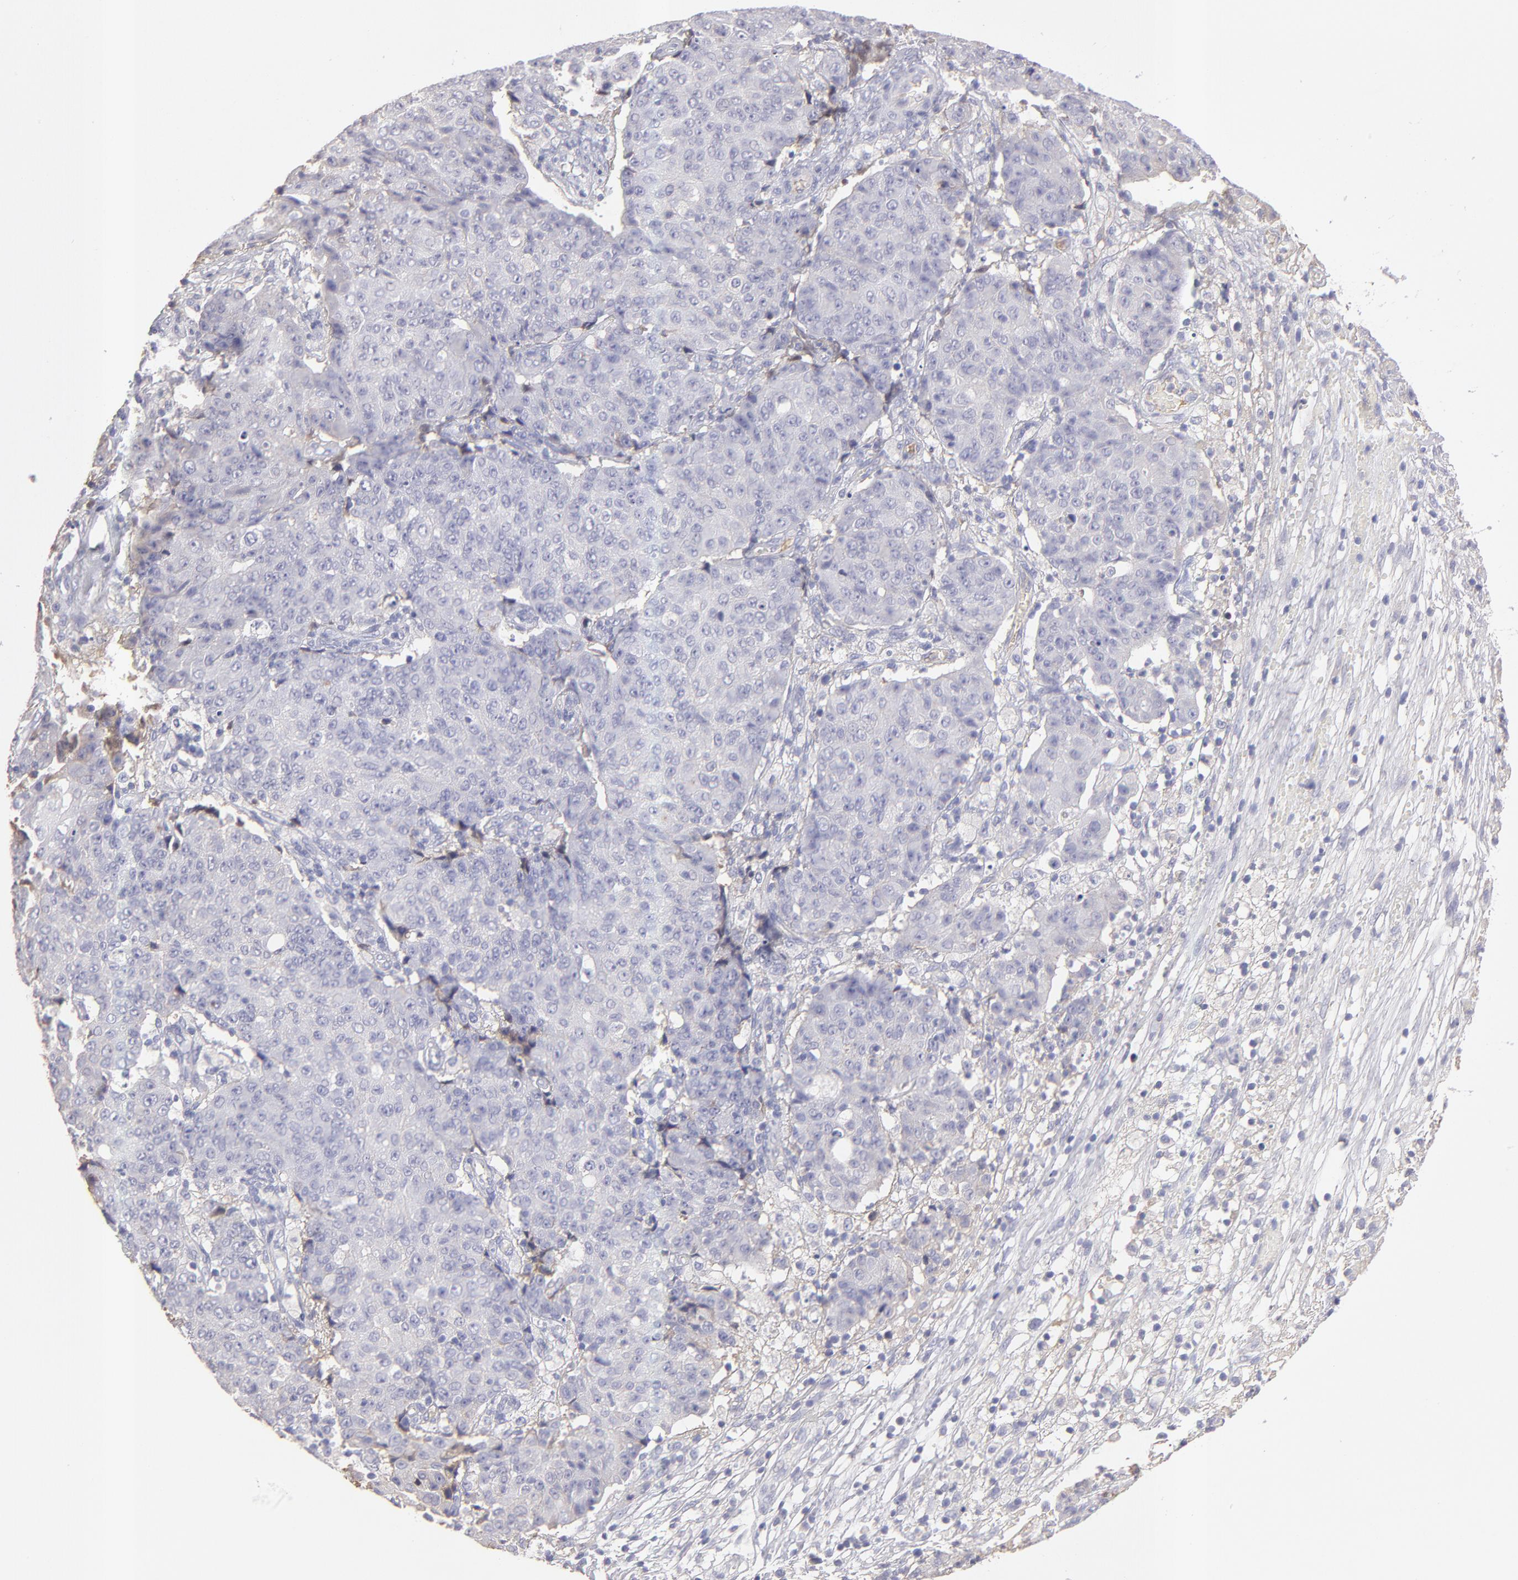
{"staining": {"intensity": "negative", "quantity": "none", "location": "none"}, "tissue": "ovarian cancer", "cell_type": "Tumor cells", "image_type": "cancer", "snomed": [{"axis": "morphology", "description": "Carcinoma, endometroid"}, {"axis": "topography", "description": "Ovary"}], "caption": "A histopathology image of human endometroid carcinoma (ovarian) is negative for staining in tumor cells.", "gene": "ABCC4", "patient": {"sex": "female", "age": 42}}